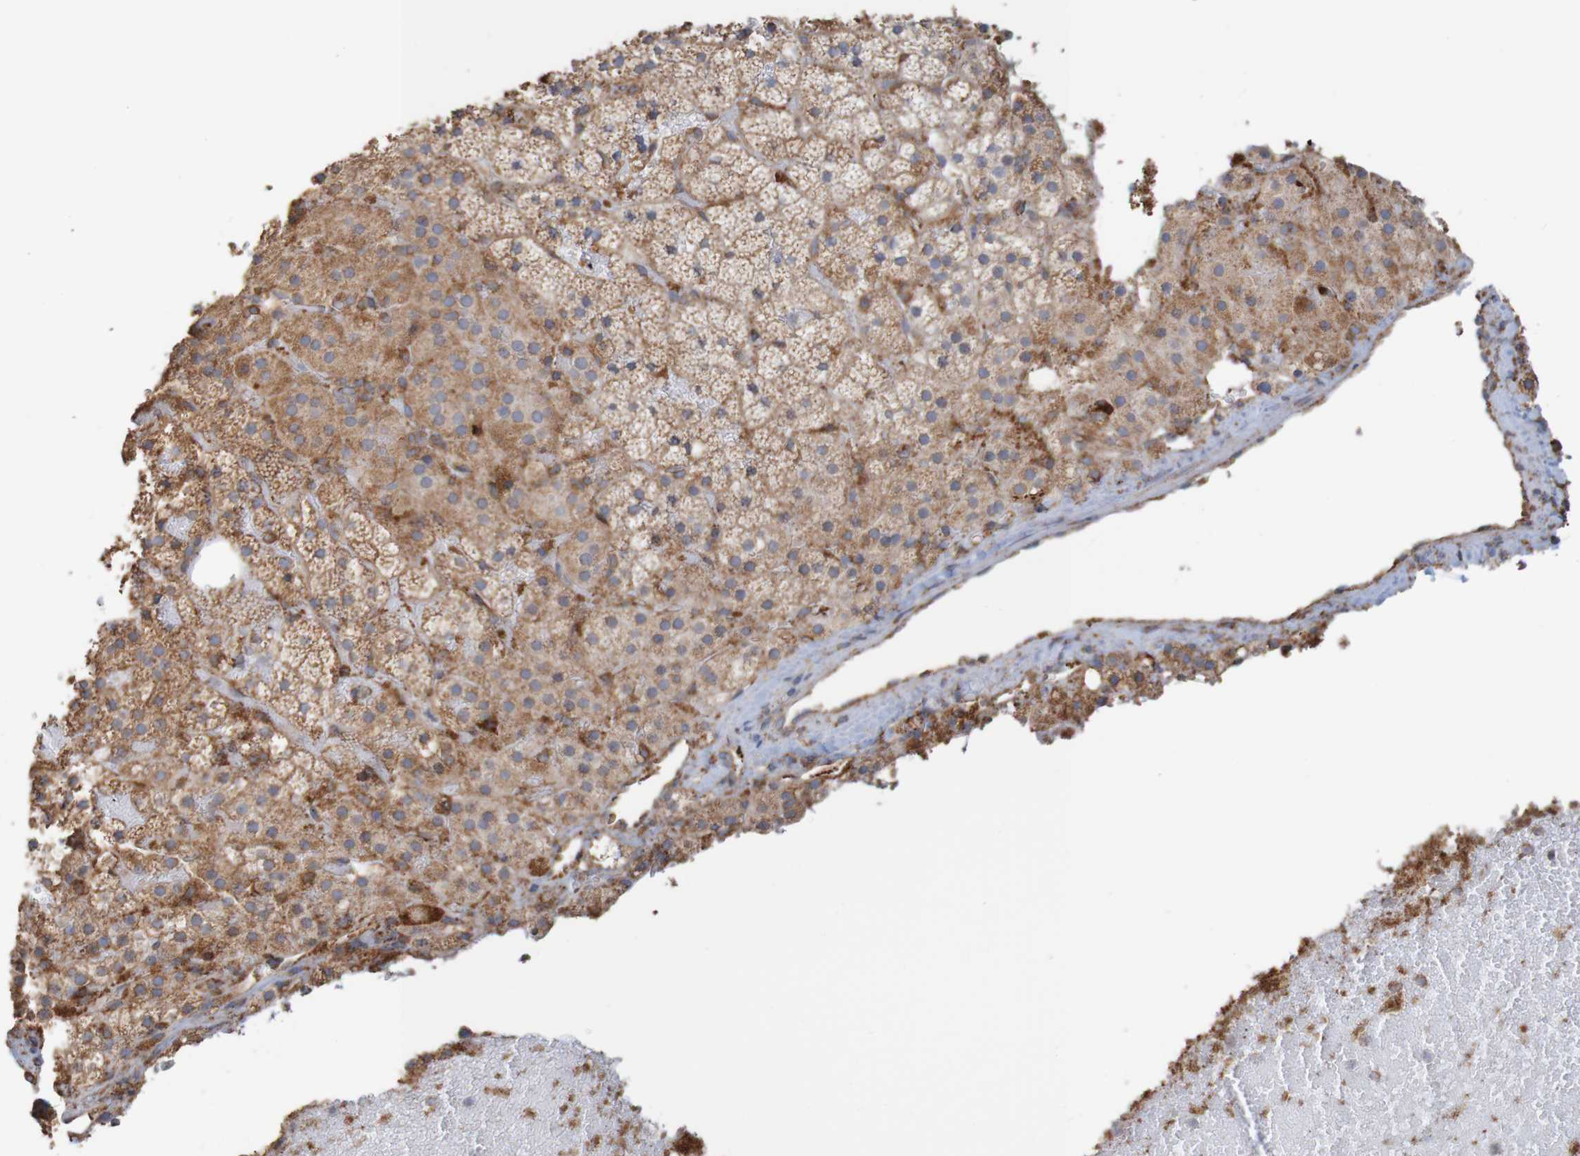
{"staining": {"intensity": "moderate", "quantity": ">75%", "location": "cytoplasmic/membranous"}, "tissue": "adrenal gland", "cell_type": "Glandular cells", "image_type": "normal", "snomed": [{"axis": "morphology", "description": "Normal tissue, NOS"}, {"axis": "topography", "description": "Adrenal gland"}], "caption": "A brown stain shows moderate cytoplasmic/membranous staining of a protein in glandular cells of unremarkable adrenal gland.", "gene": "PDIA3", "patient": {"sex": "female", "age": 59}}